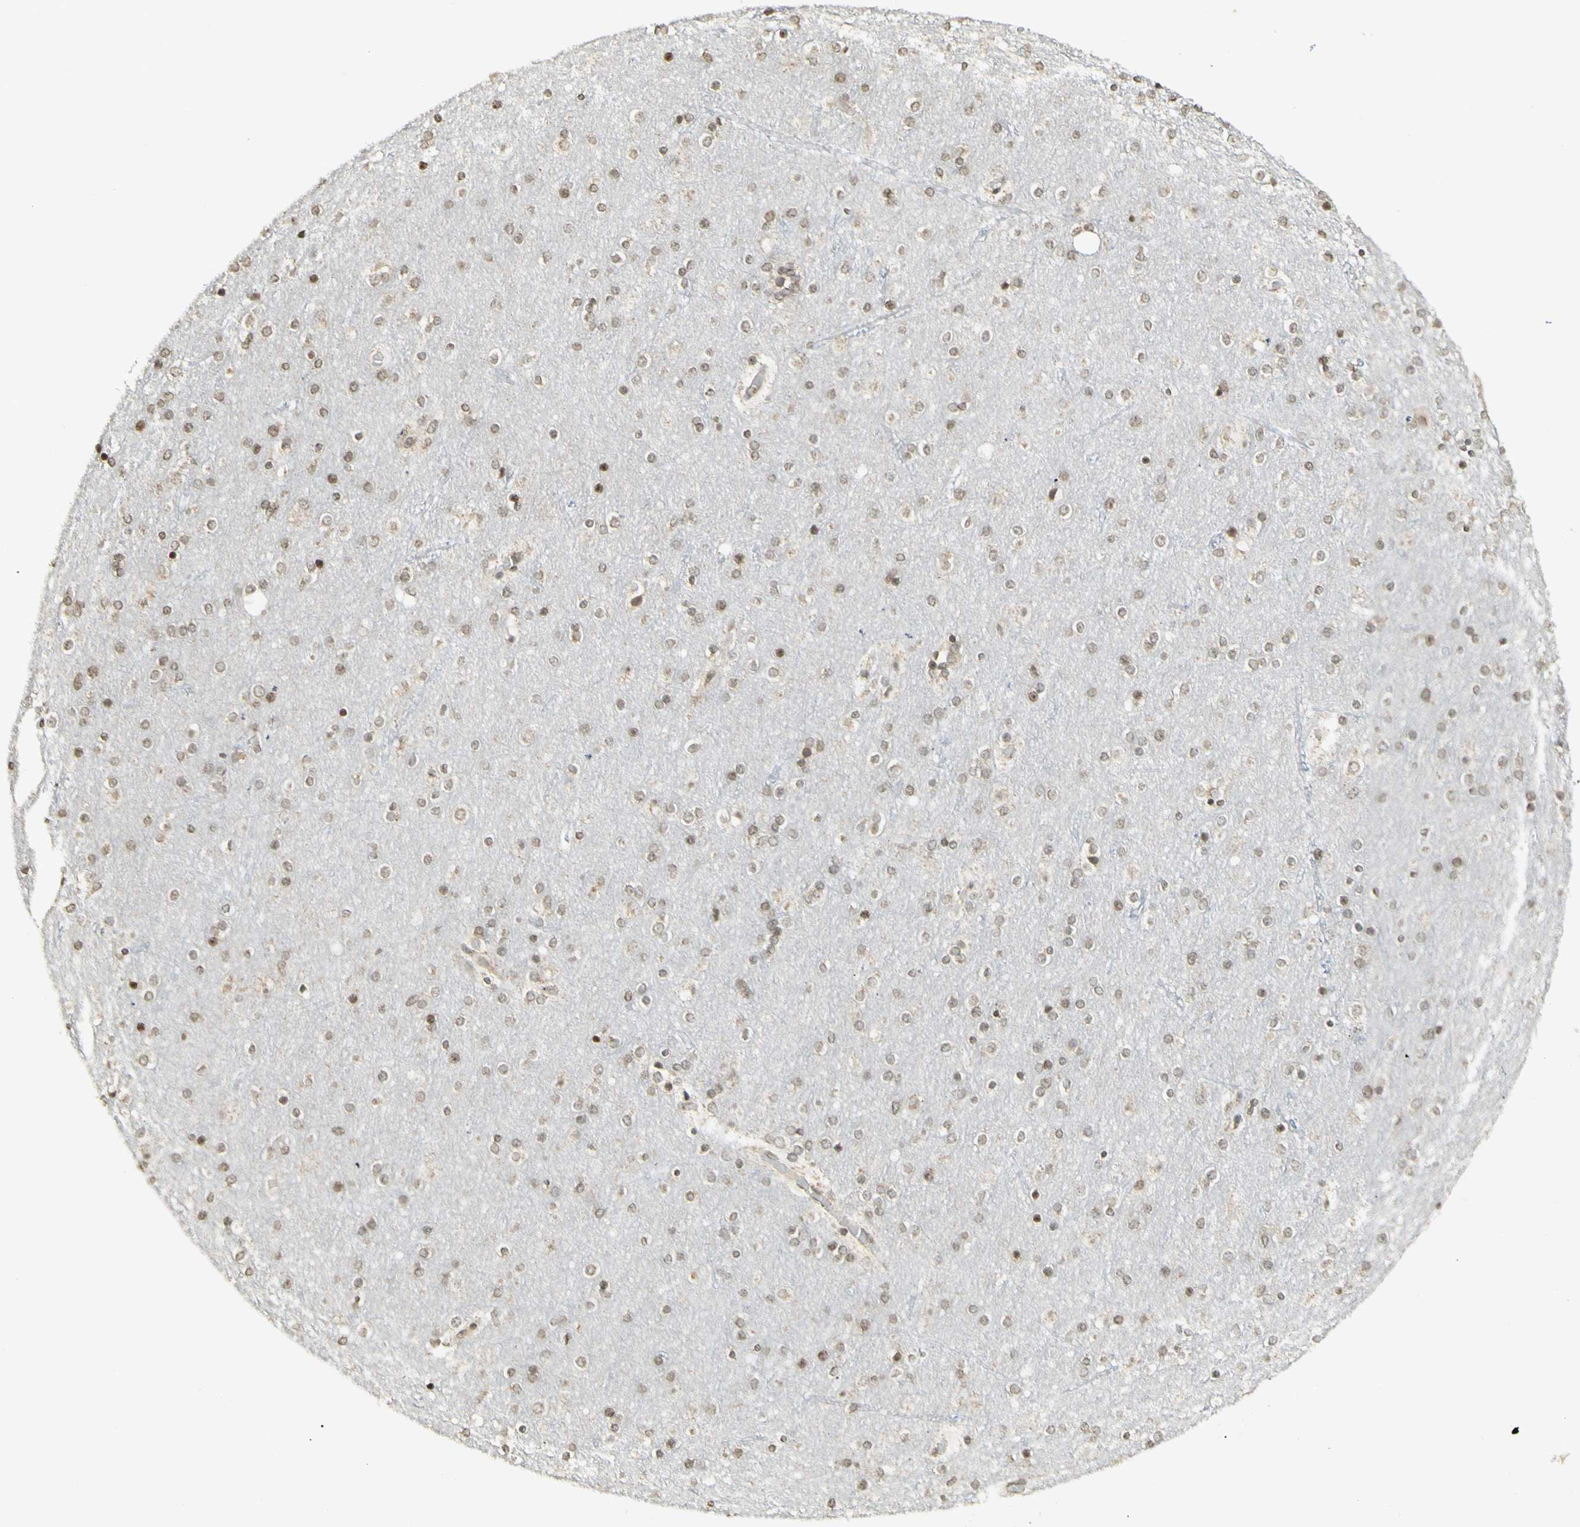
{"staining": {"intensity": "weak", "quantity": ">75%", "location": "cytoplasmic/membranous"}, "tissue": "cerebral cortex", "cell_type": "Endothelial cells", "image_type": "normal", "snomed": [{"axis": "morphology", "description": "Normal tissue, NOS"}, {"axis": "topography", "description": "Cerebral cortex"}], "caption": "High-power microscopy captured an immunohistochemistry (IHC) image of unremarkable cerebral cortex, revealing weak cytoplasmic/membranous expression in approximately >75% of endothelial cells.", "gene": "CCNI", "patient": {"sex": "female", "age": 54}}